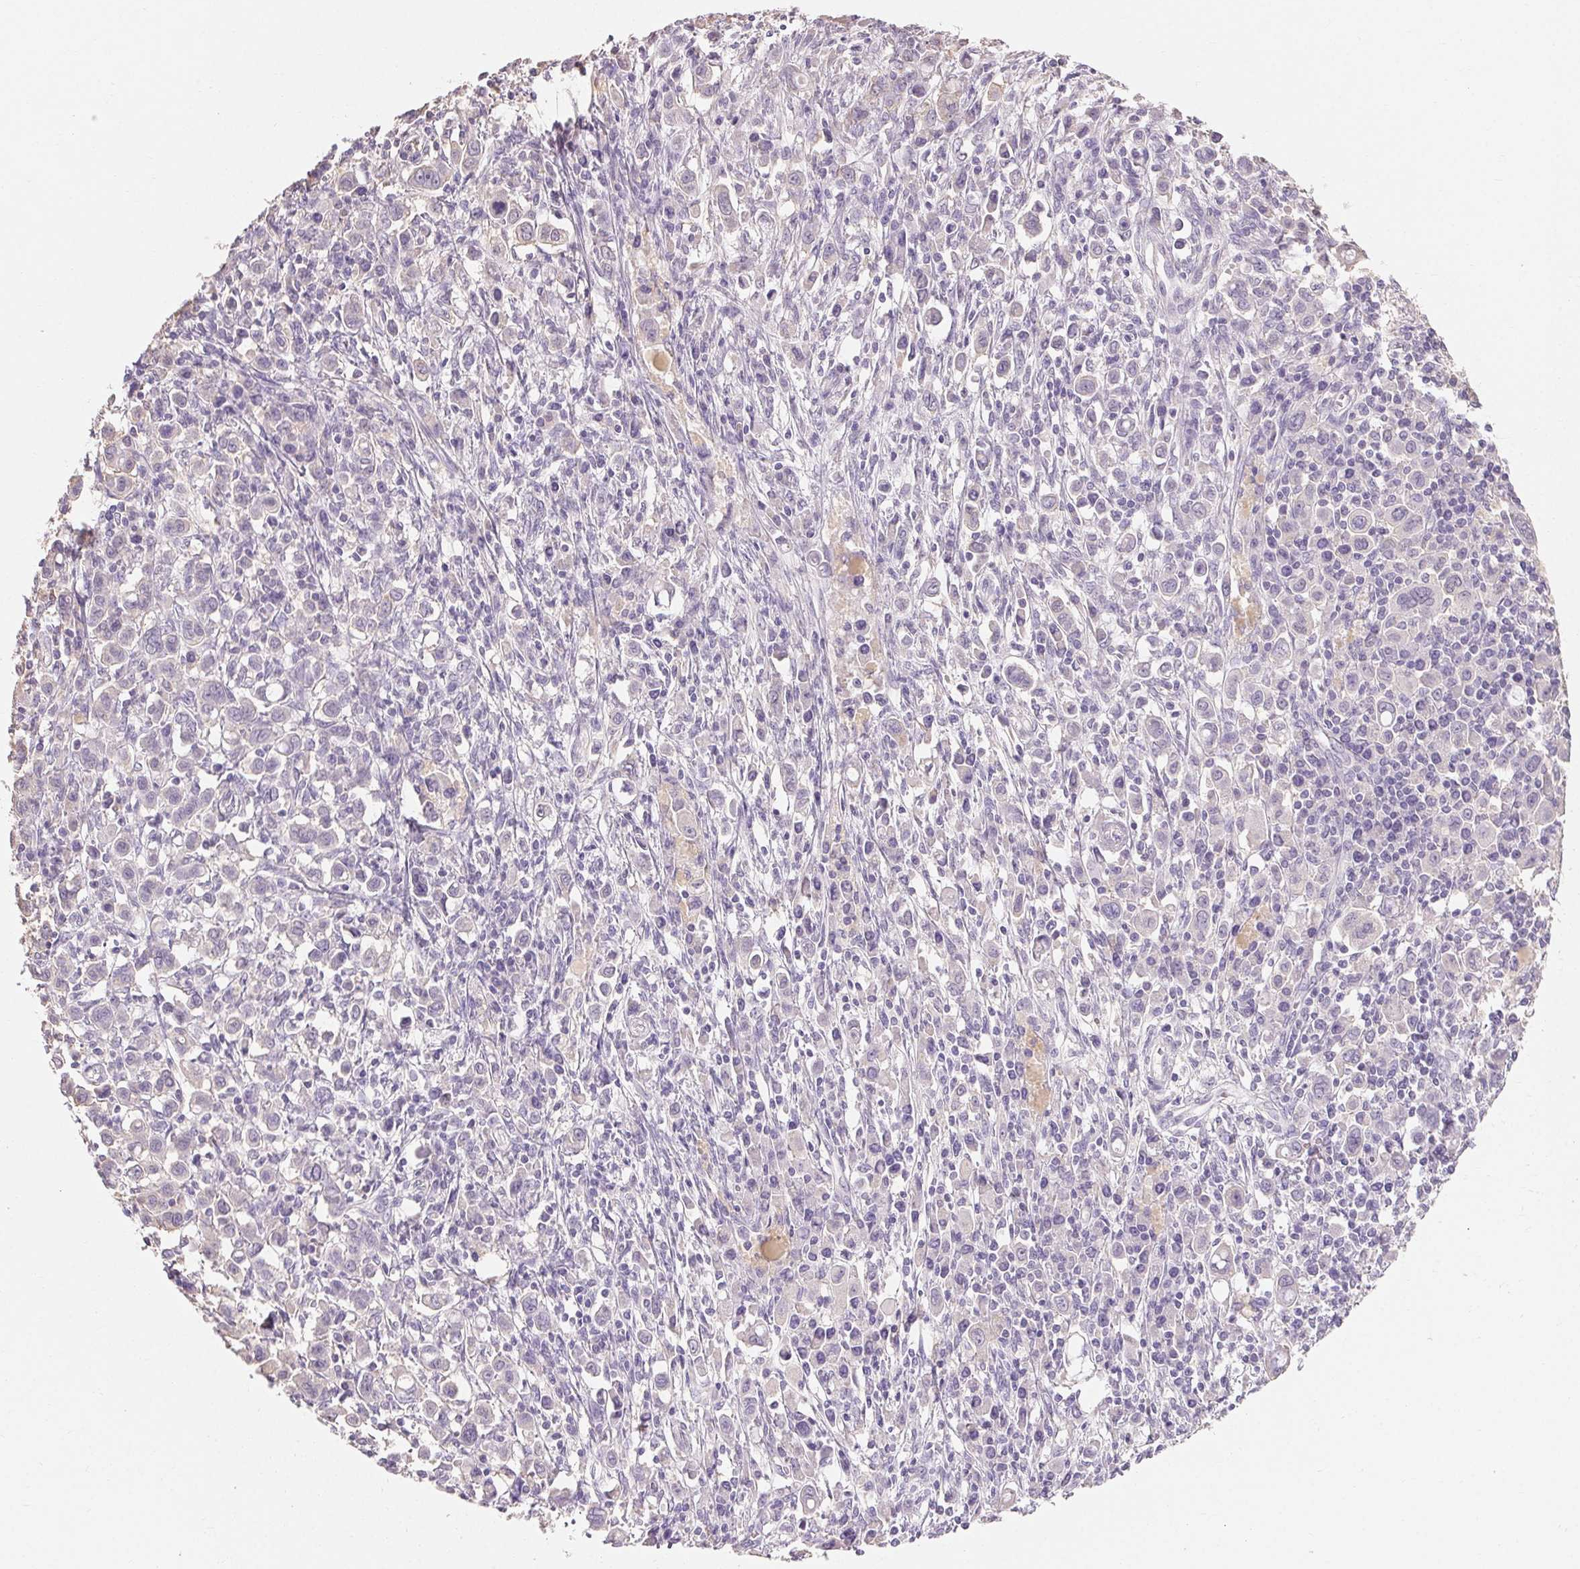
{"staining": {"intensity": "negative", "quantity": "none", "location": "none"}, "tissue": "stomach cancer", "cell_type": "Tumor cells", "image_type": "cancer", "snomed": [{"axis": "morphology", "description": "Adenocarcinoma, NOS"}, {"axis": "topography", "description": "Stomach, upper"}], "caption": "Protein analysis of stomach cancer (adenocarcinoma) displays no significant positivity in tumor cells.", "gene": "MAP7D2", "patient": {"sex": "male", "age": 75}}